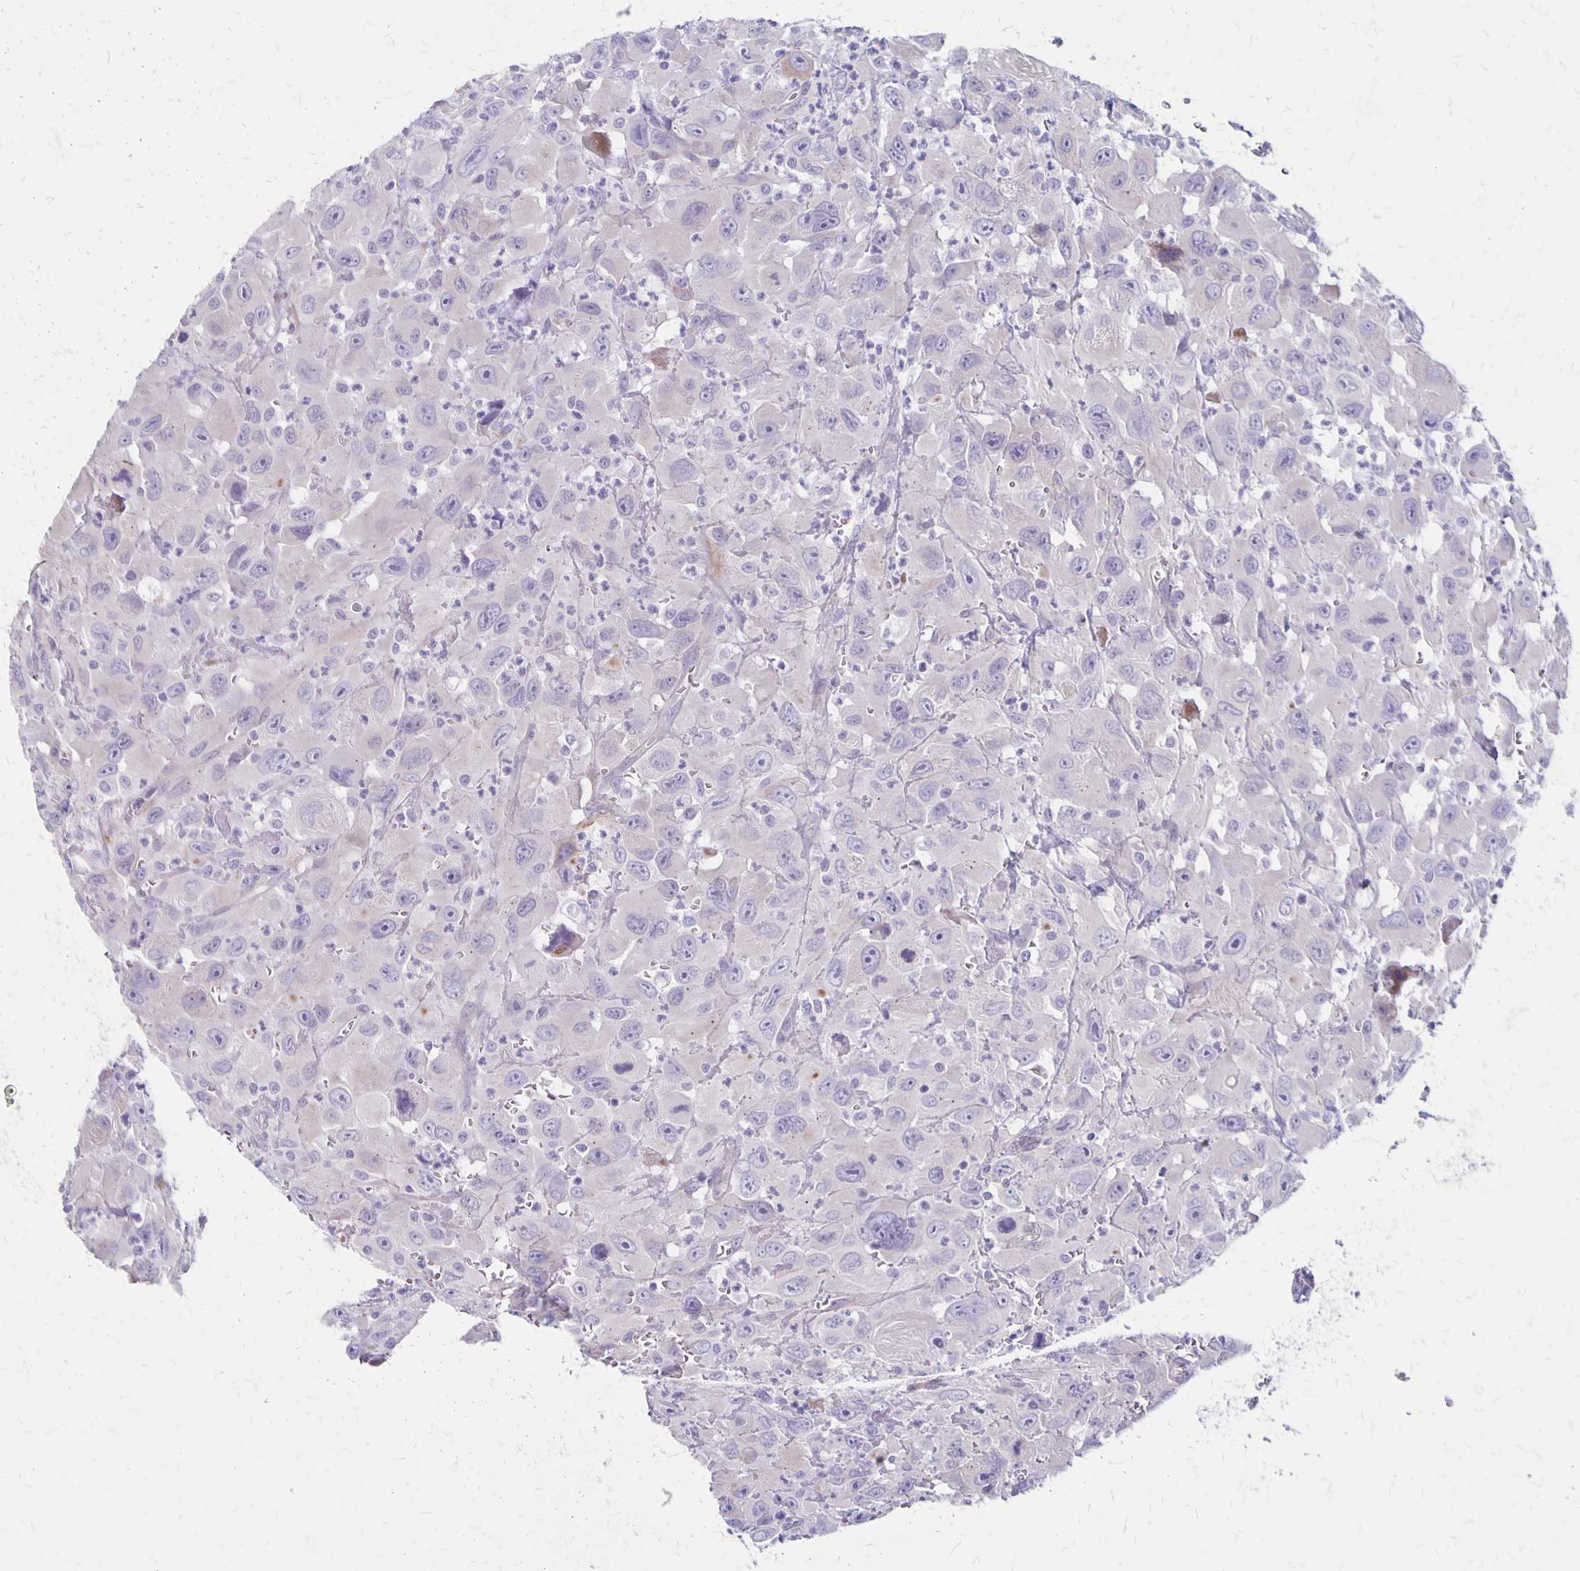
{"staining": {"intensity": "negative", "quantity": "none", "location": "none"}, "tissue": "head and neck cancer", "cell_type": "Tumor cells", "image_type": "cancer", "snomed": [{"axis": "morphology", "description": "Squamous cell carcinoma, NOS"}, {"axis": "morphology", "description": "Squamous cell carcinoma, metastatic, NOS"}, {"axis": "topography", "description": "Oral tissue"}, {"axis": "topography", "description": "Head-Neck"}], "caption": "High magnification brightfield microscopy of head and neck cancer (squamous cell carcinoma) stained with DAB (brown) and counterstained with hematoxylin (blue): tumor cells show no significant positivity.", "gene": "HOMER1", "patient": {"sex": "female", "age": 85}}